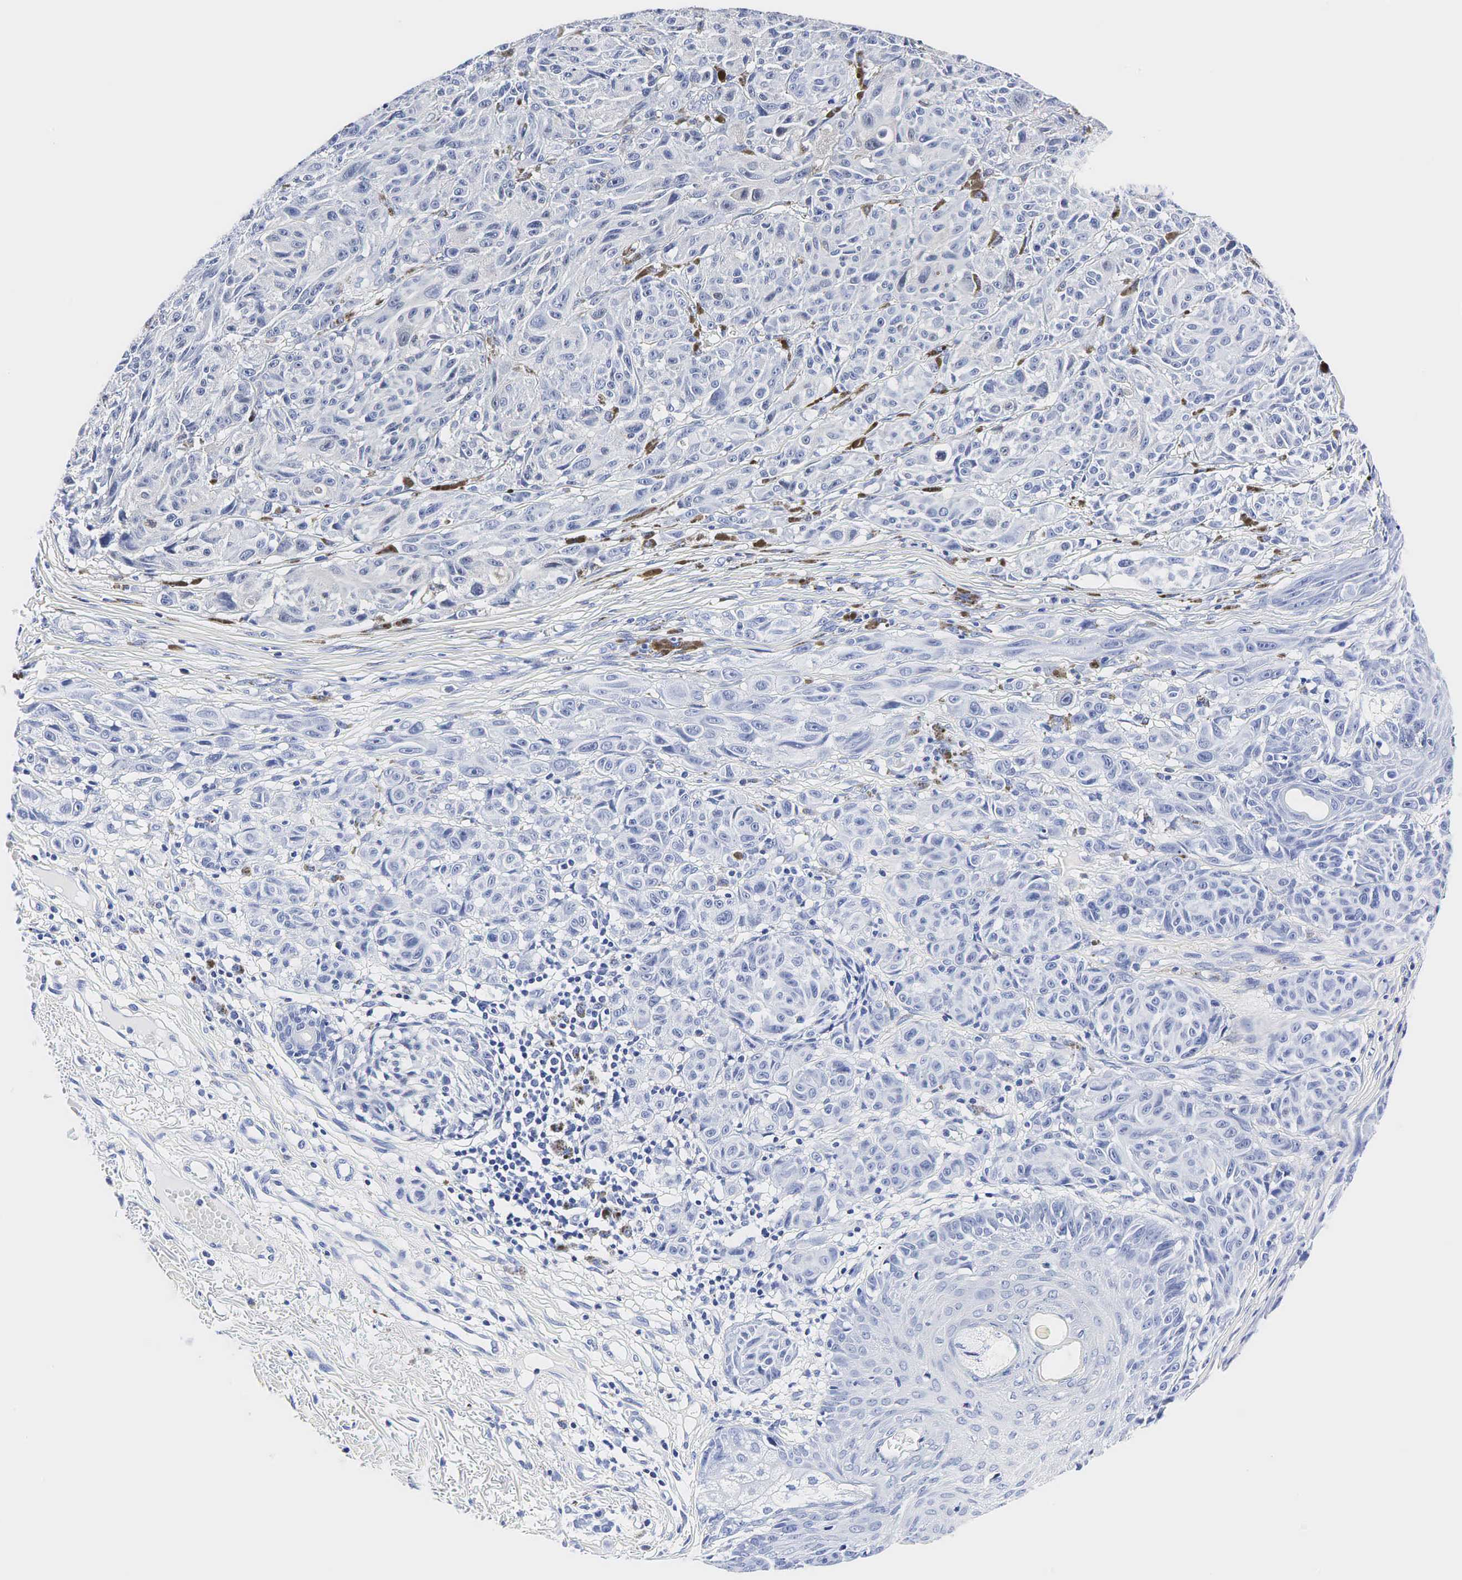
{"staining": {"intensity": "weak", "quantity": "<25%", "location": "cytoplasmic/membranous"}, "tissue": "melanoma", "cell_type": "Tumor cells", "image_type": "cancer", "snomed": [{"axis": "morphology", "description": "Malignant melanoma, NOS"}, {"axis": "topography", "description": "Skin"}], "caption": "Tumor cells show no significant positivity in malignant melanoma.", "gene": "TG", "patient": {"sex": "male", "age": 70}}